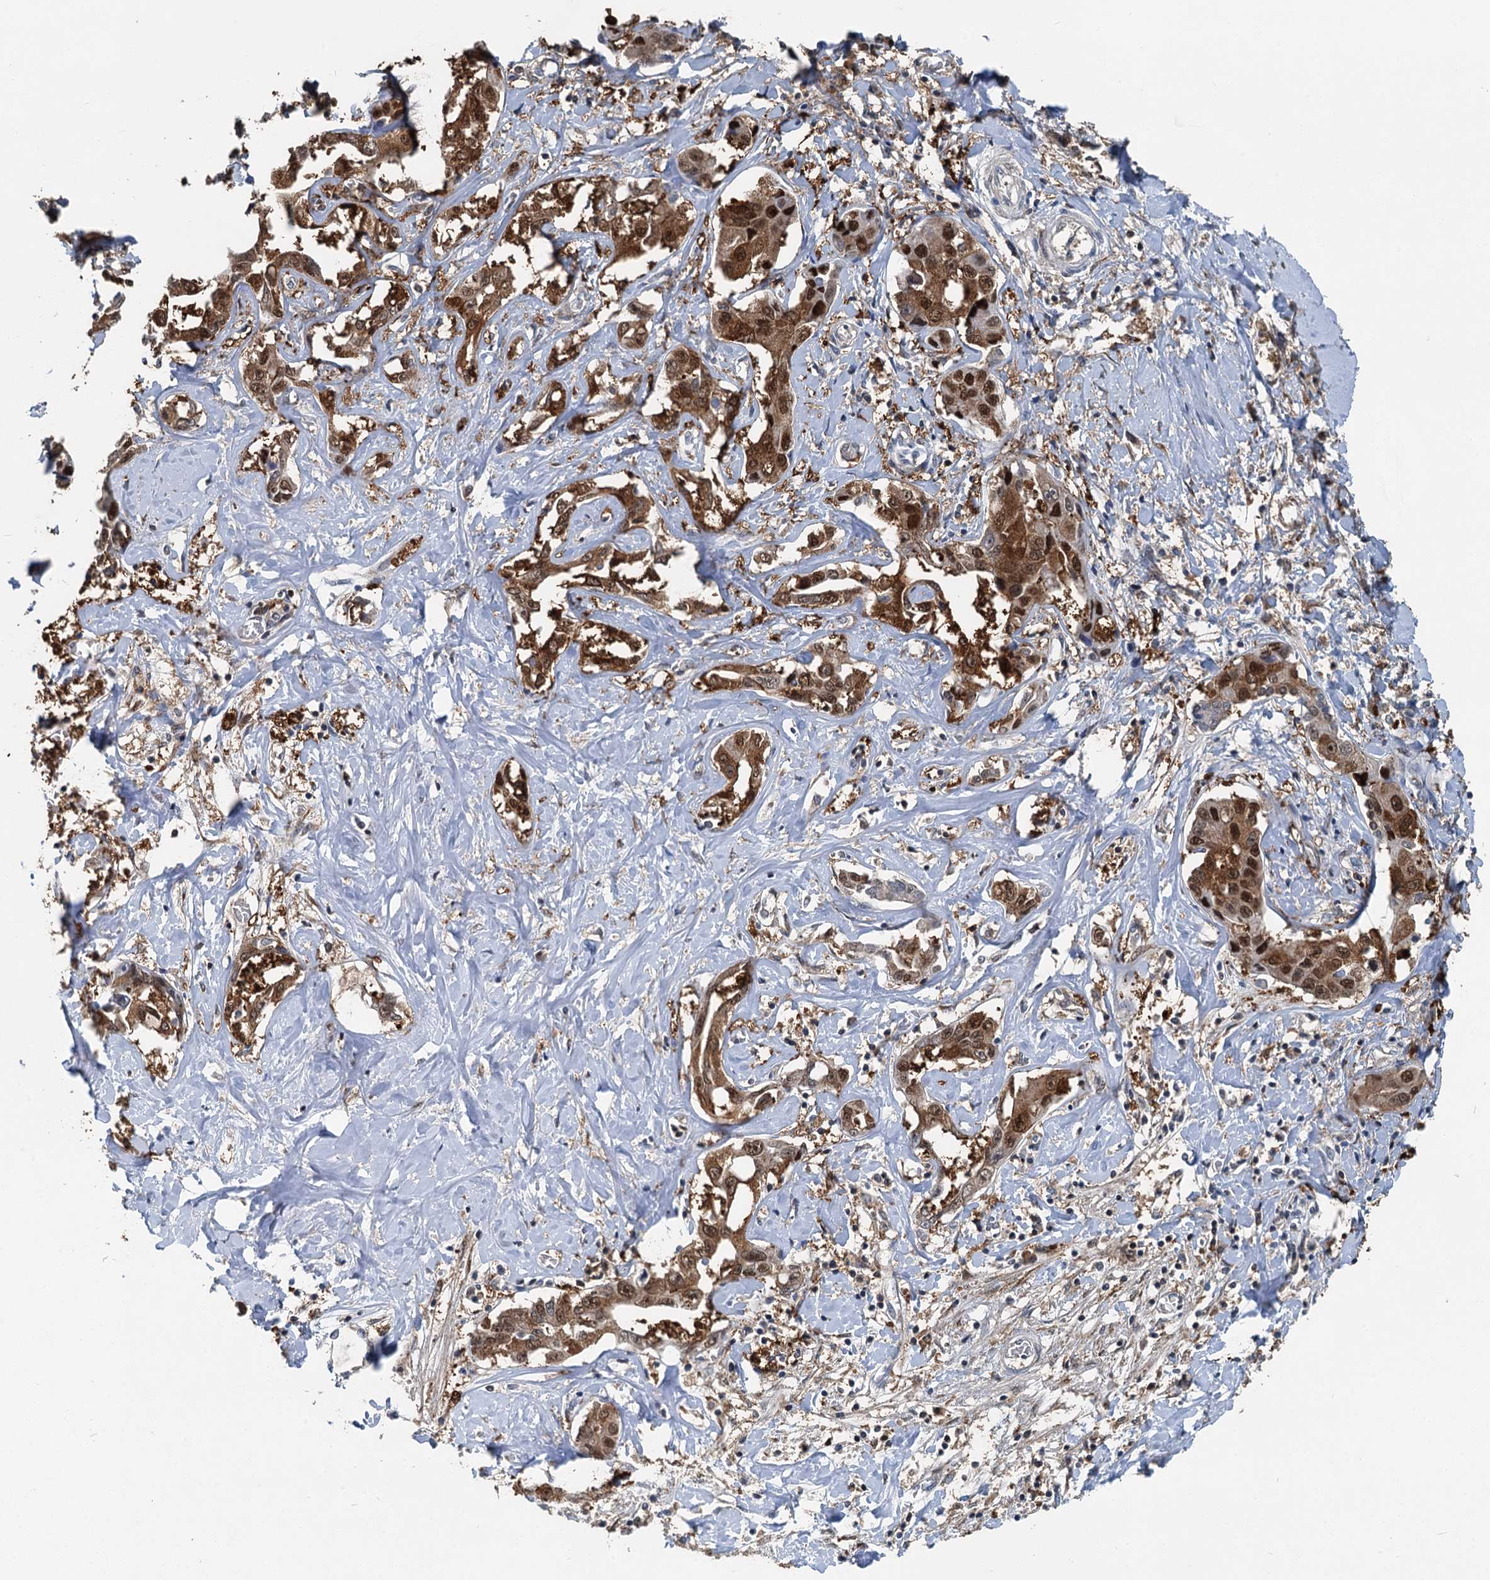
{"staining": {"intensity": "strong", "quantity": ">75%", "location": "cytoplasmic/membranous,nuclear"}, "tissue": "liver cancer", "cell_type": "Tumor cells", "image_type": "cancer", "snomed": [{"axis": "morphology", "description": "Cholangiocarcinoma"}, {"axis": "topography", "description": "Liver"}], "caption": "An IHC histopathology image of tumor tissue is shown. Protein staining in brown labels strong cytoplasmic/membranous and nuclear positivity in cholangiocarcinoma (liver) within tumor cells. The protein is shown in brown color, while the nuclei are stained blue.", "gene": "GPI", "patient": {"sex": "male", "age": 59}}